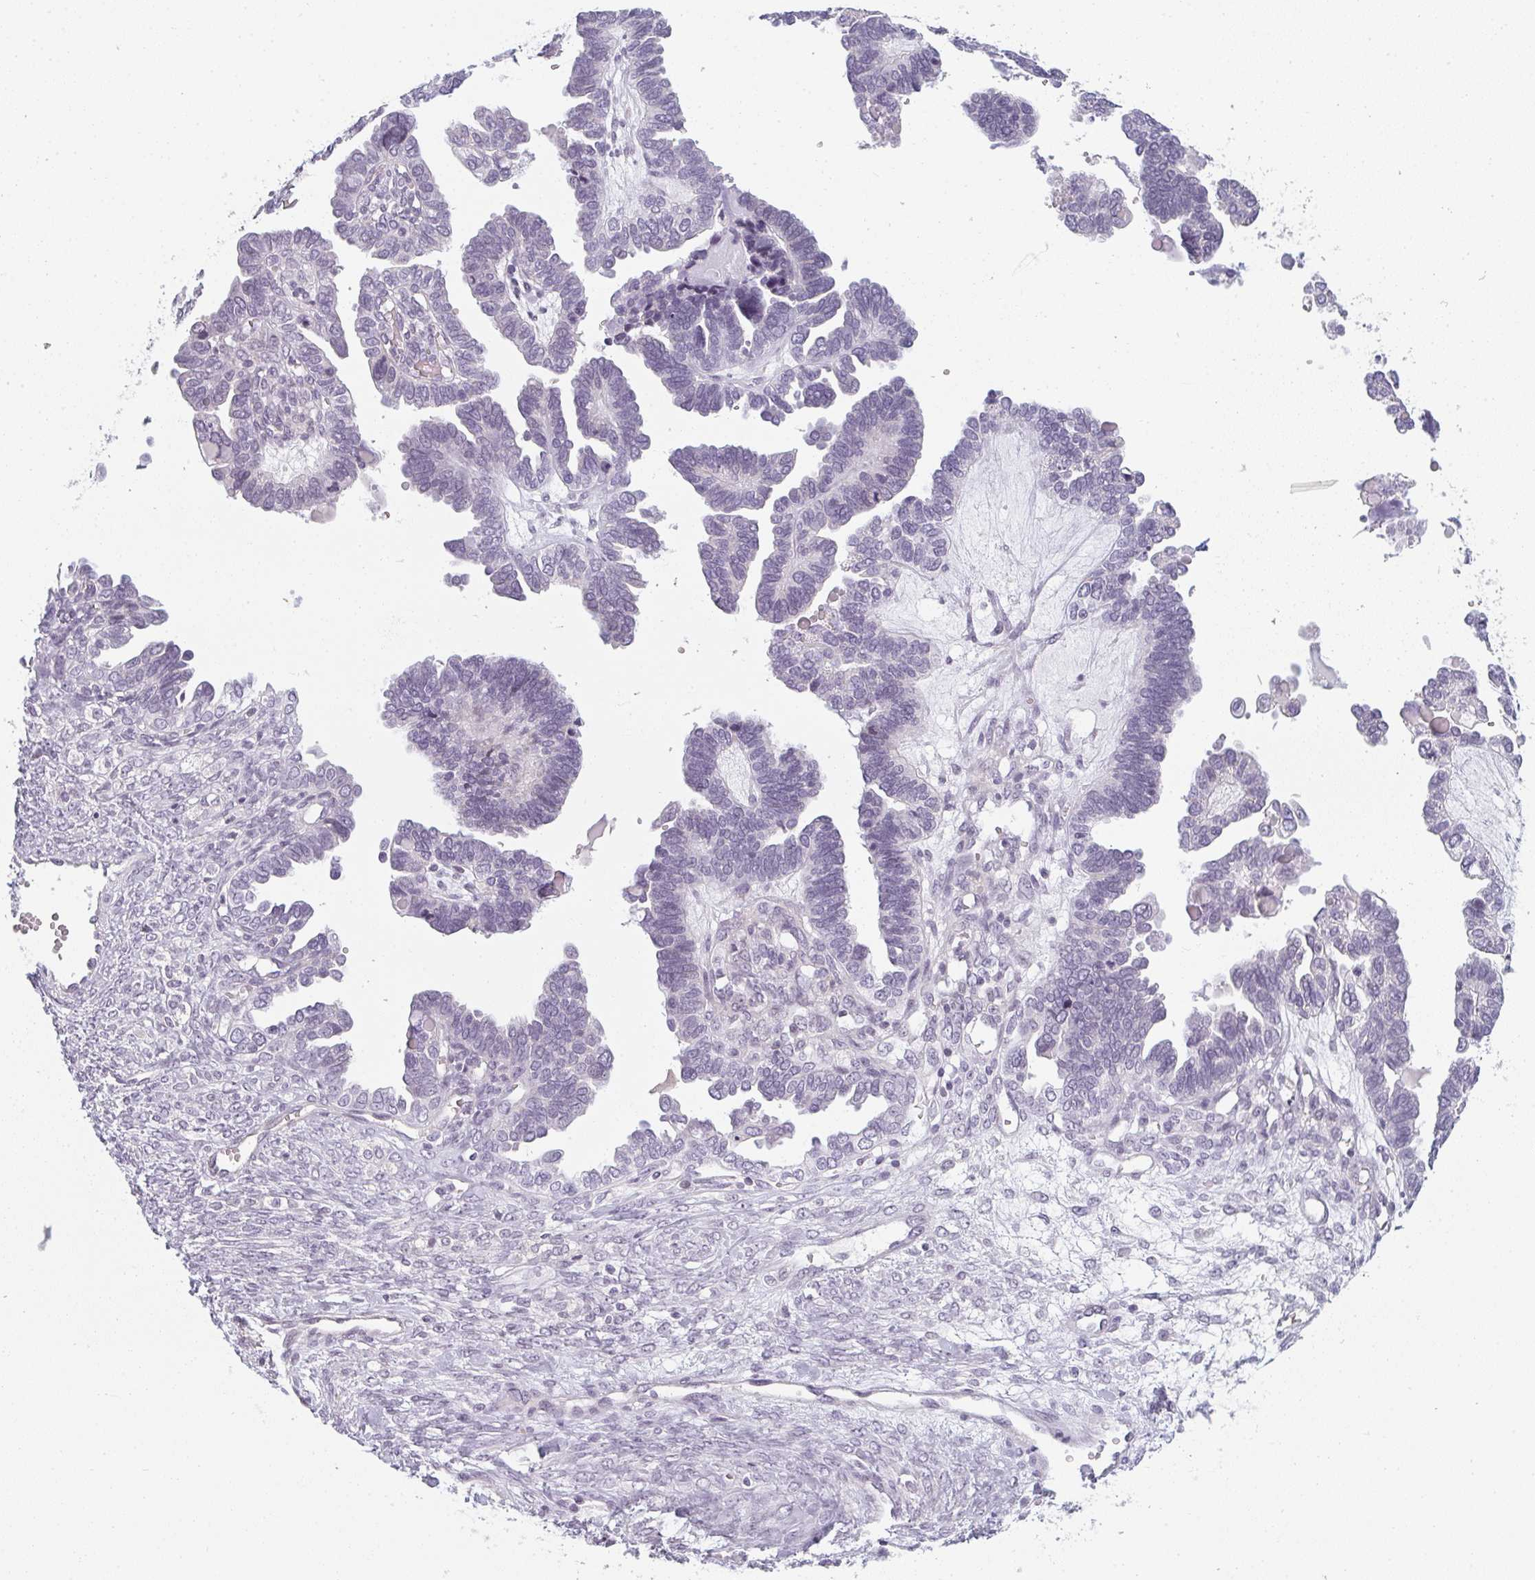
{"staining": {"intensity": "negative", "quantity": "none", "location": "none"}, "tissue": "ovarian cancer", "cell_type": "Tumor cells", "image_type": "cancer", "snomed": [{"axis": "morphology", "description": "Cystadenocarcinoma, serous, NOS"}, {"axis": "topography", "description": "Ovary"}], "caption": "The image displays no significant expression in tumor cells of ovarian cancer.", "gene": "RBBP6", "patient": {"sex": "female", "age": 51}}